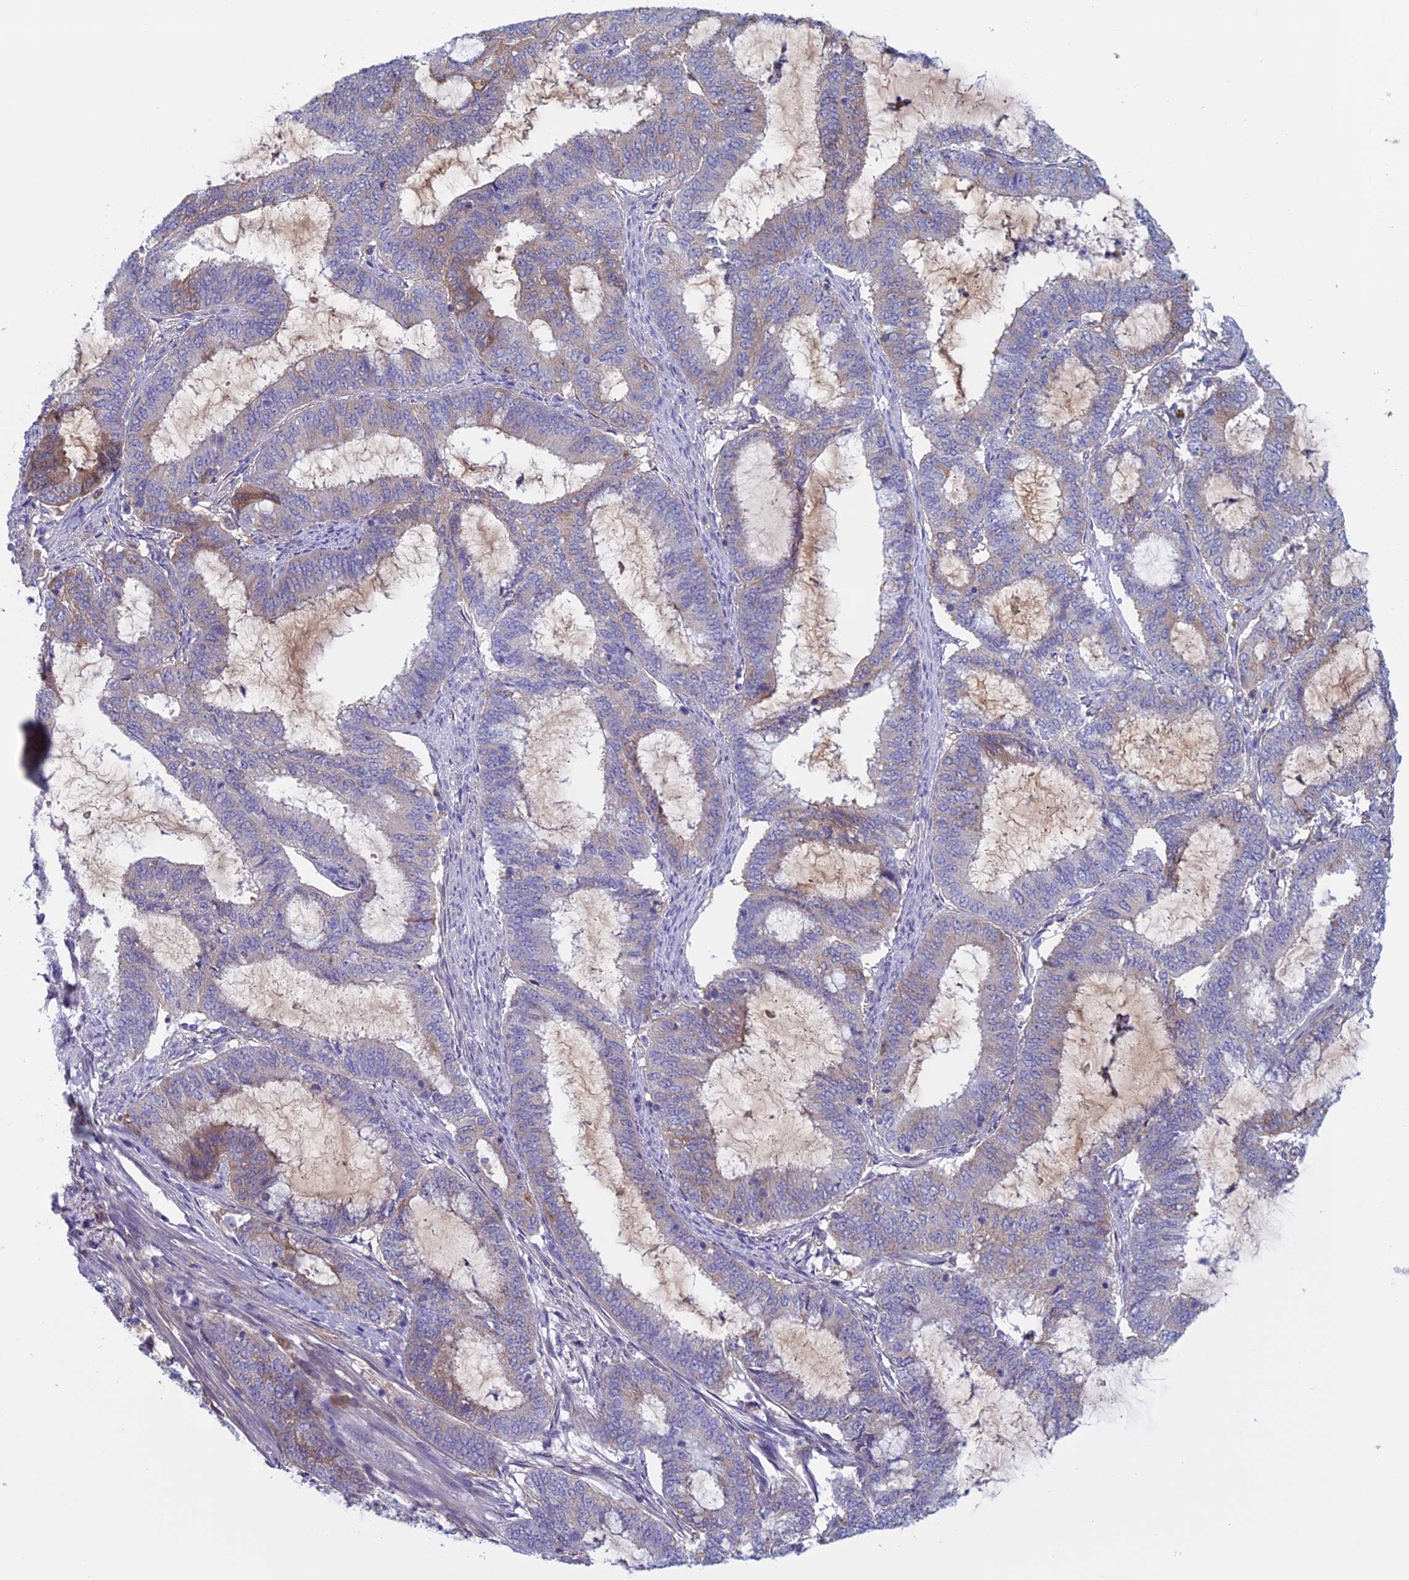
{"staining": {"intensity": "moderate", "quantity": "<25%", "location": "cytoplasmic/membranous"}, "tissue": "endometrial cancer", "cell_type": "Tumor cells", "image_type": "cancer", "snomed": [{"axis": "morphology", "description": "Adenocarcinoma, NOS"}, {"axis": "topography", "description": "Endometrium"}], "caption": "Immunohistochemical staining of human endometrial cancer demonstrates moderate cytoplasmic/membranous protein expression in about <25% of tumor cells.", "gene": "ANGPTL2", "patient": {"sex": "female", "age": 51}}